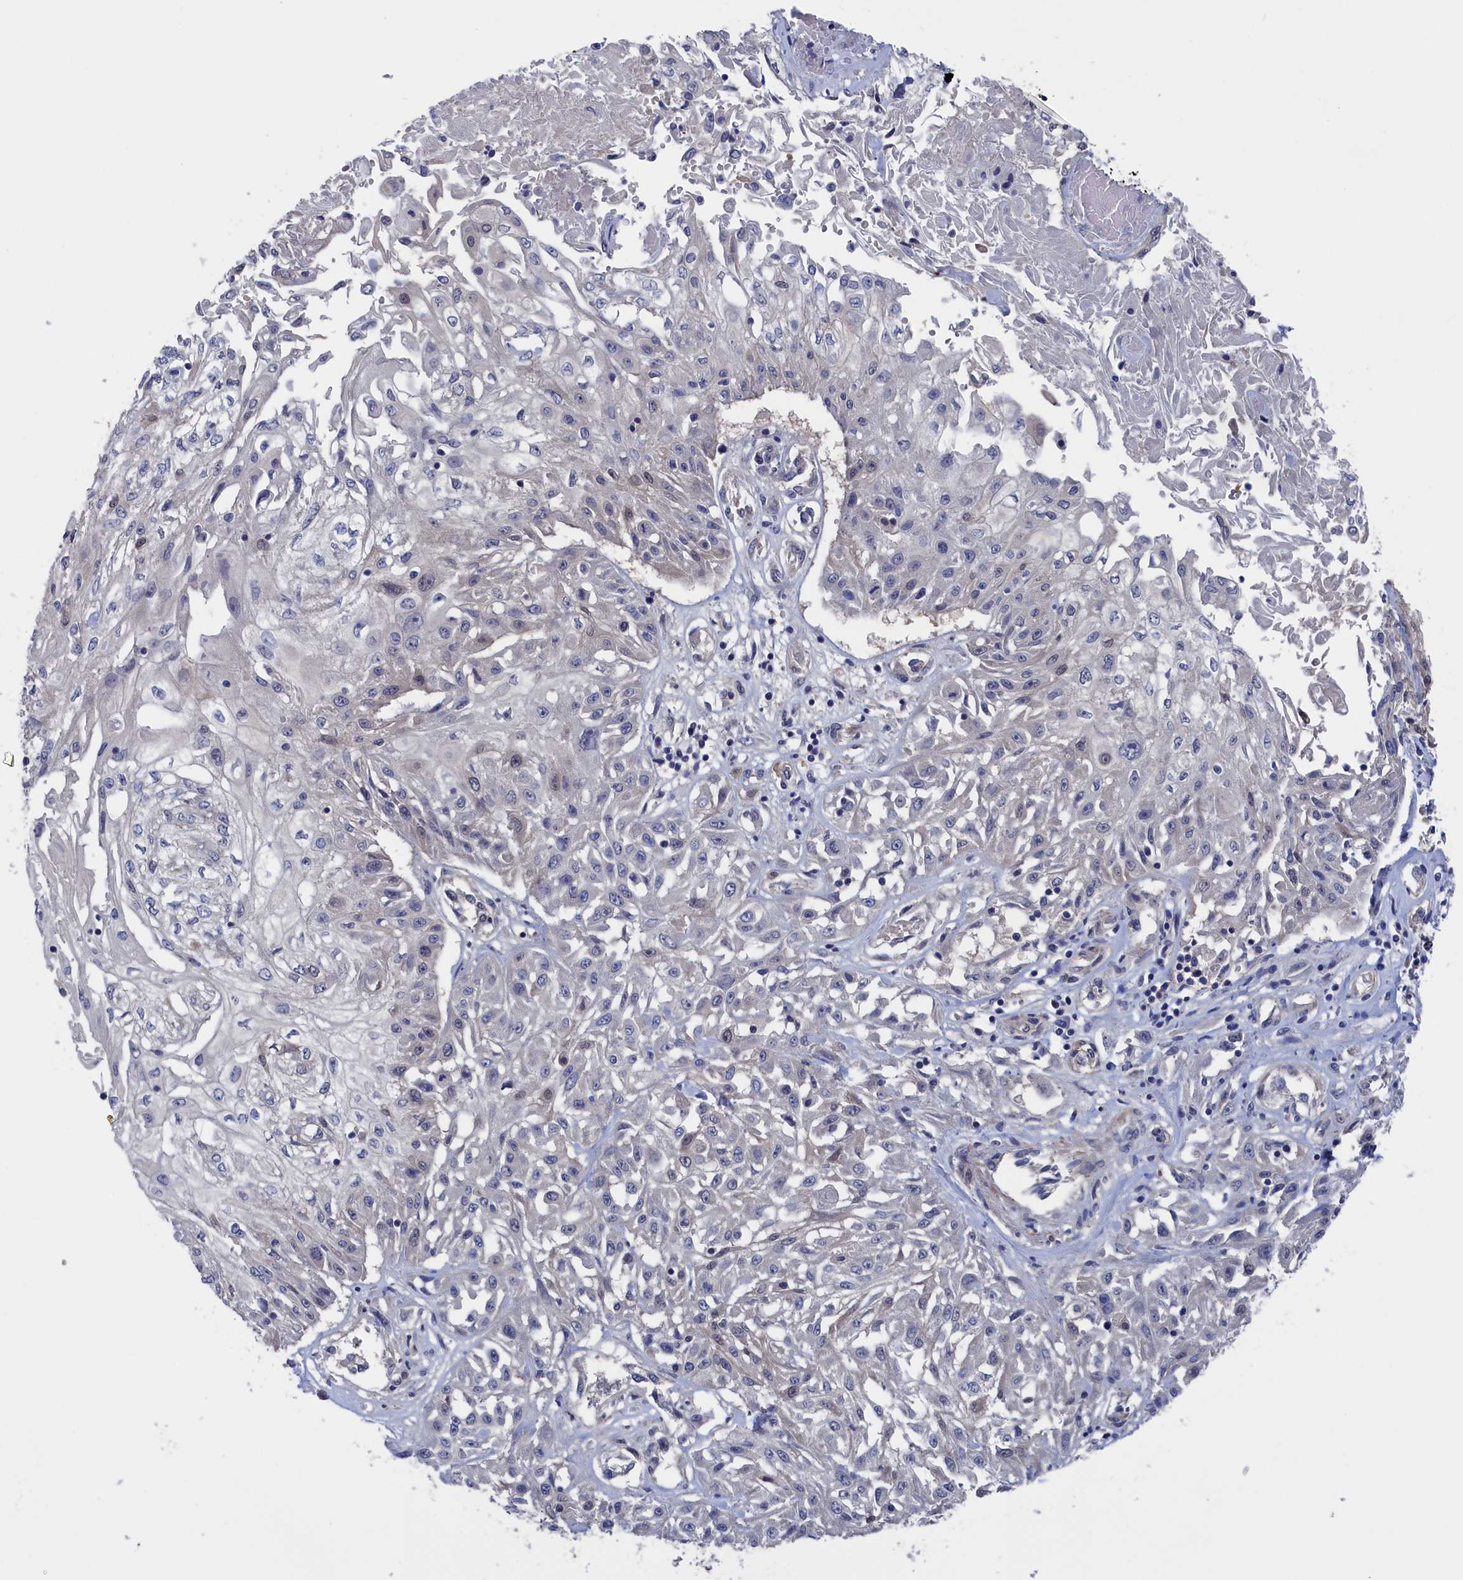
{"staining": {"intensity": "negative", "quantity": "none", "location": "none"}, "tissue": "skin cancer", "cell_type": "Tumor cells", "image_type": "cancer", "snomed": [{"axis": "morphology", "description": "Squamous cell carcinoma, NOS"}, {"axis": "morphology", "description": "Squamous cell carcinoma, metastatic, NOS"}, {"axis": "topography", "description": "Skin"}, {"axis": "topography", "description": "Lymph node"}], "caption": "This is an IHC photomicrograph of human squamous cell carcinoma (skin). There is no expression in tumor cells.", "gene": "NUTF2", "patient": {"sex": "male", "age": 75}}